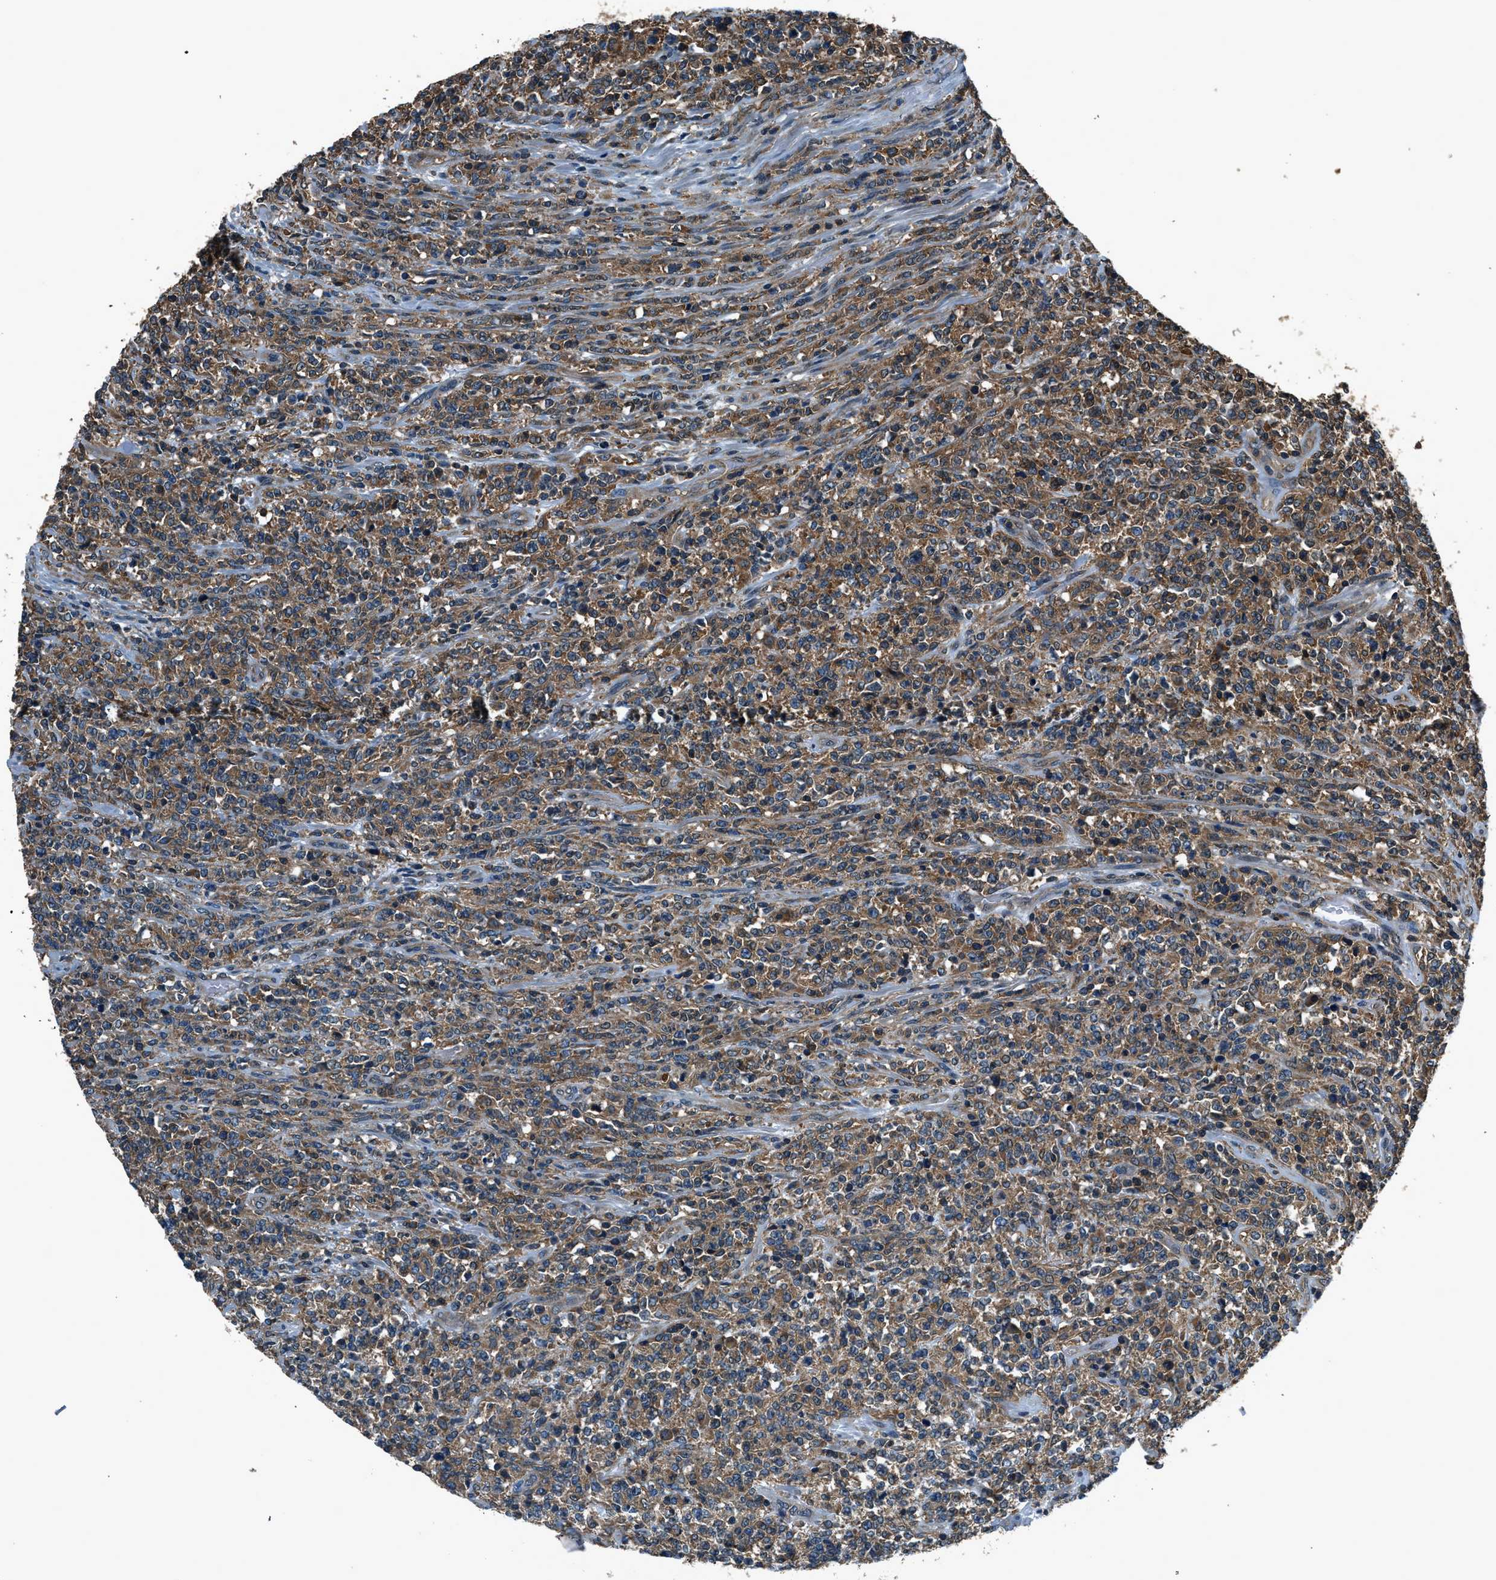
{"staining": {"intensity": "moderate", "quantity": ">75%", "location": "cytoplasmic/membranous"}, "tissue": "lymphoma", "cell_type": "Tumor cells", "image_type": "cancer", "snomed": [{"axis": "morphology", "description": "Malignant lymphoma, non-Hodgkin's type, High grade"}, {"axis": "topography", "description": "Soft tissue"}], "caption": "Immunohistochemistry staining of lymphoma, which demonstrates medium levels of moderate cytoplasmic/membranous positivity in approximately >75% of tumor cells indicating moderate cytoplasmic/membranous protein staining. The staining was performed using DAB (brown) for protein detection and nuclei were counterstained in hematoxylin (blue).", "gene": "ARFGAP2", "patient": {"sex": "male", "age": 18}}